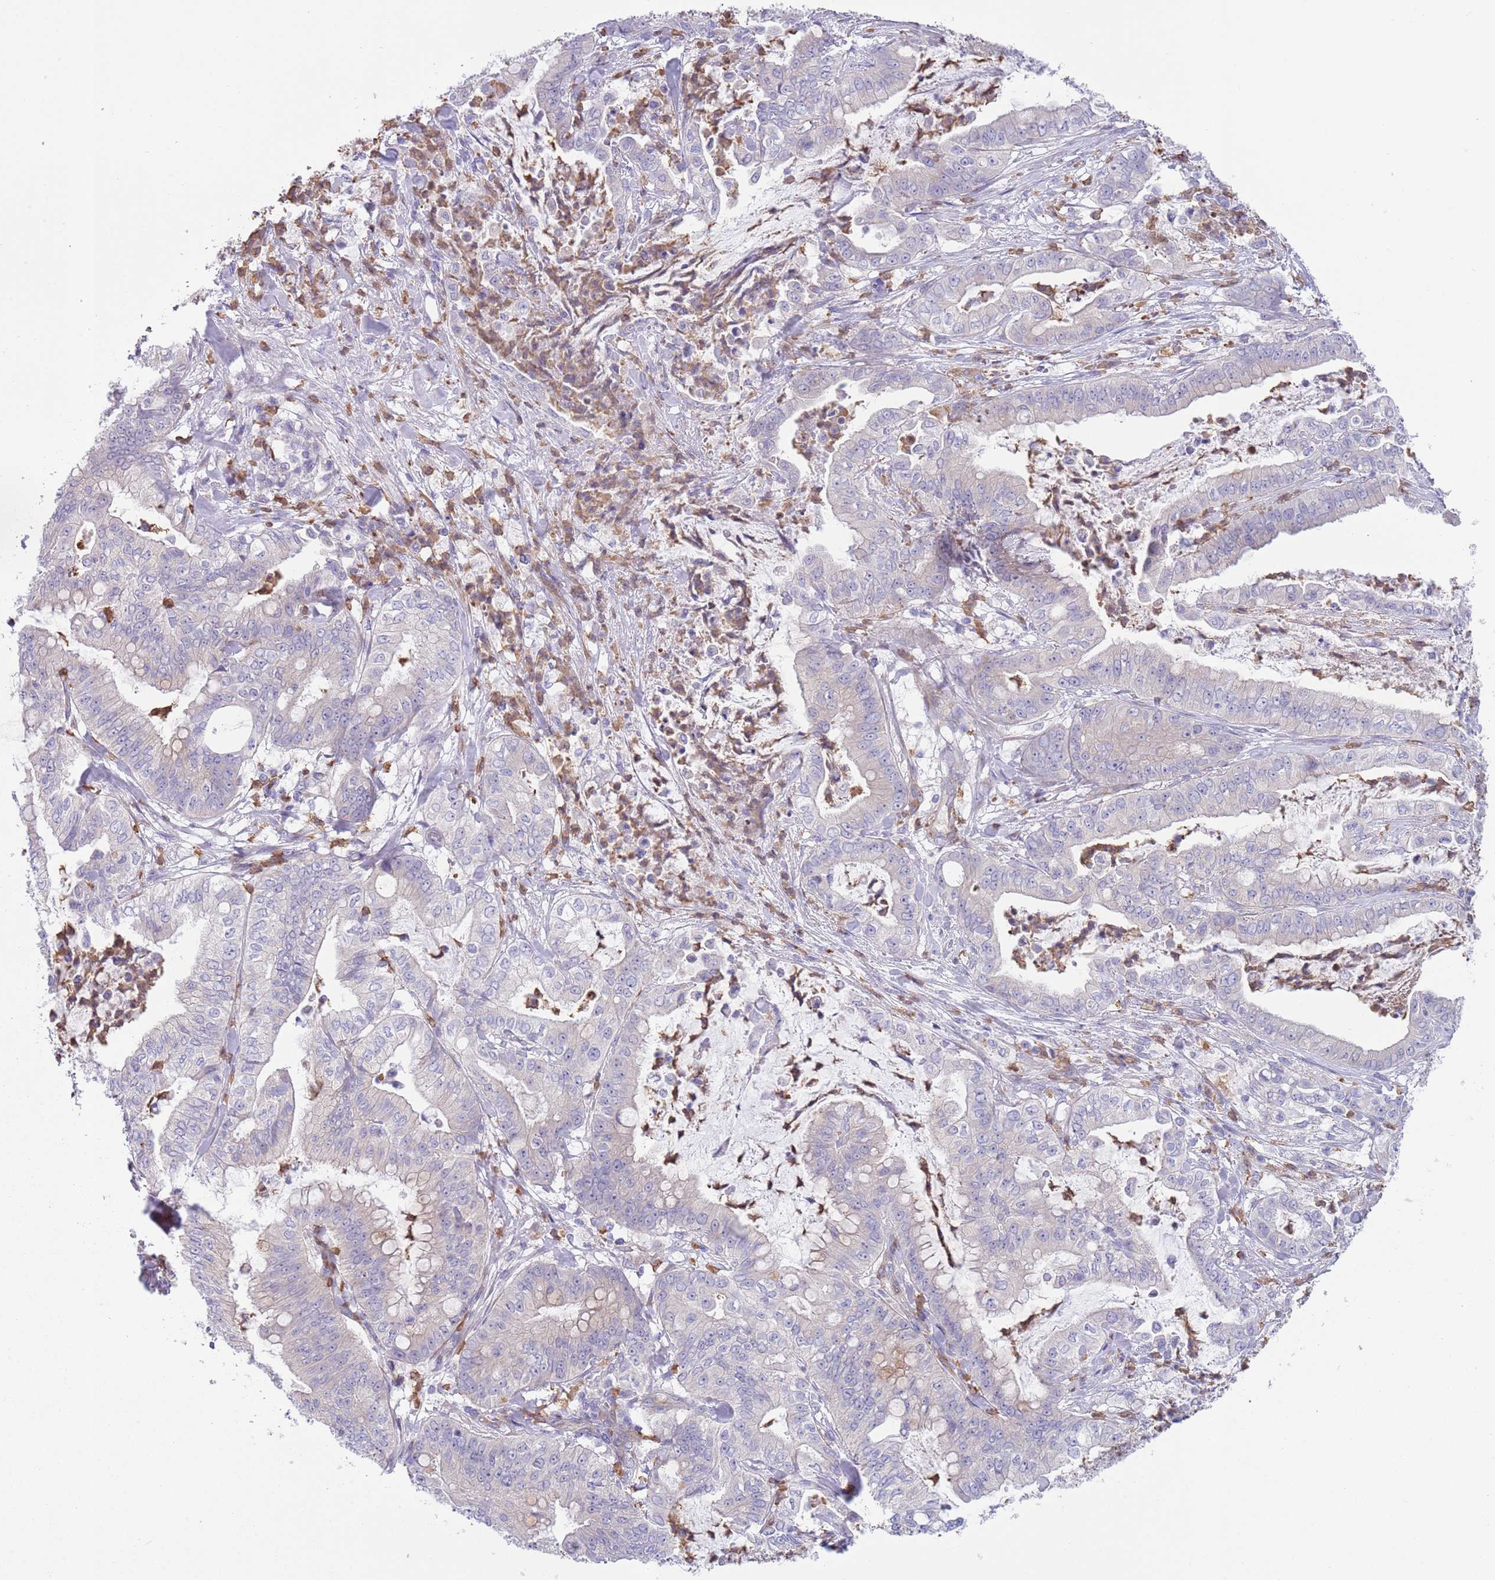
{"staining": {"intensity": "negative", "quantity": "none", "location": "none"}, "tissue": "pancreatic cancer", "cell_type": "Tumor cells", "image_type": "cancer", "snomed": [{"axis": "morphology", "description": "Adenocarcinoma, NOS"}, {"axis": "topography", "description": "Pancreas"}], "caption": "Tumor cells show no significant protein positivity in pancreatic cancer.", "gene": "ZFP2", "patient": {"sex": "male", "age": 71}}